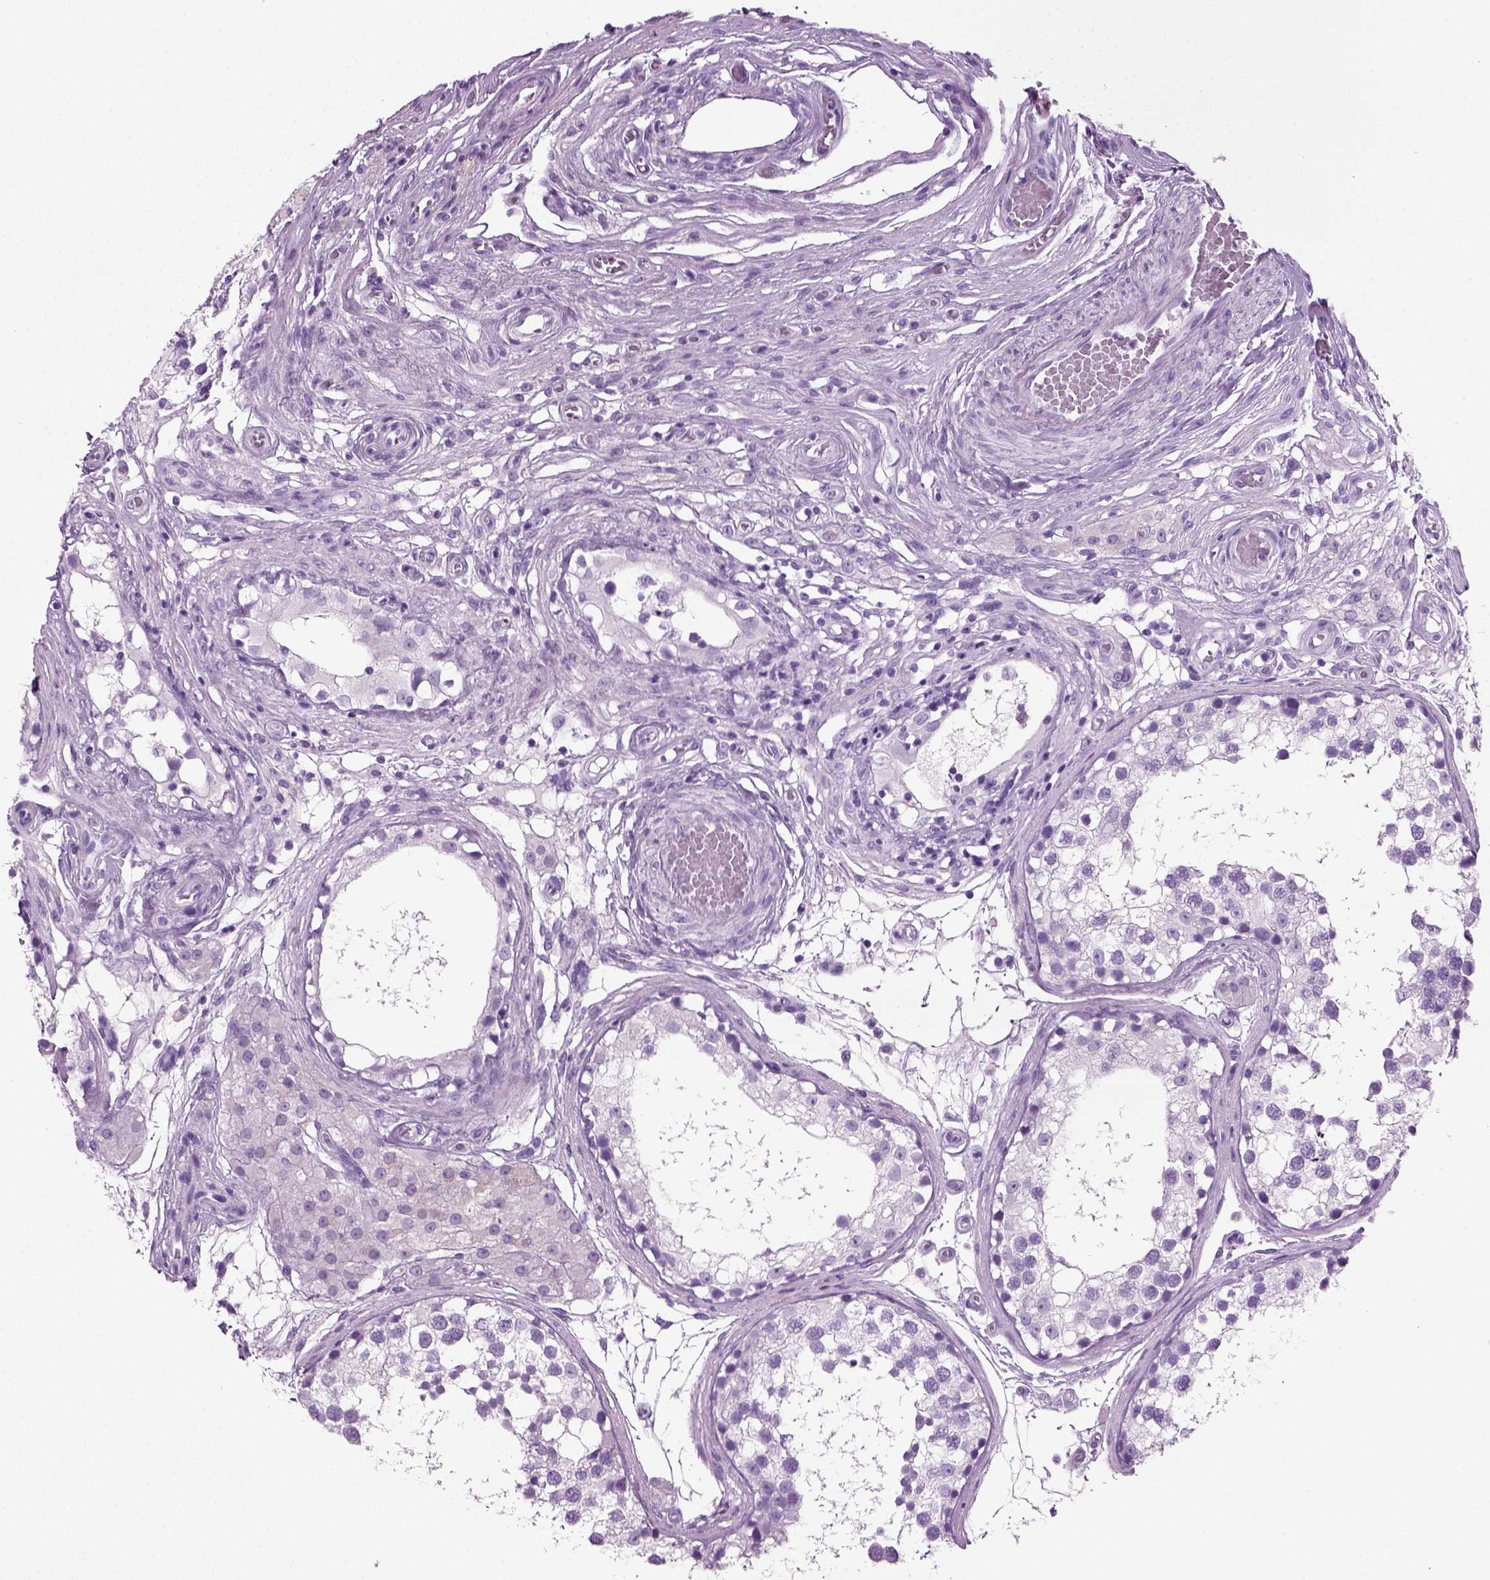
{"staining": {"intensity": "negative", "quantity": "none", "location": "none"}, "tissue": "testis", "cell_type": "Cells in seminiferous ducts", "image_type": "normal", "snomed": [{"axis": "morphology", "description": "Normal tissue, NOS"}, {"axis": "morphology", "description": "Seminoma, NOS"}, {"axis": "topography", "description": "Testis"}], "caption": "Immunohistochemistry of benign testis shows no expression in cells in seminiferous ducts.", "gene": "CD109", "patient": {"sex": "male", "age": 65}}